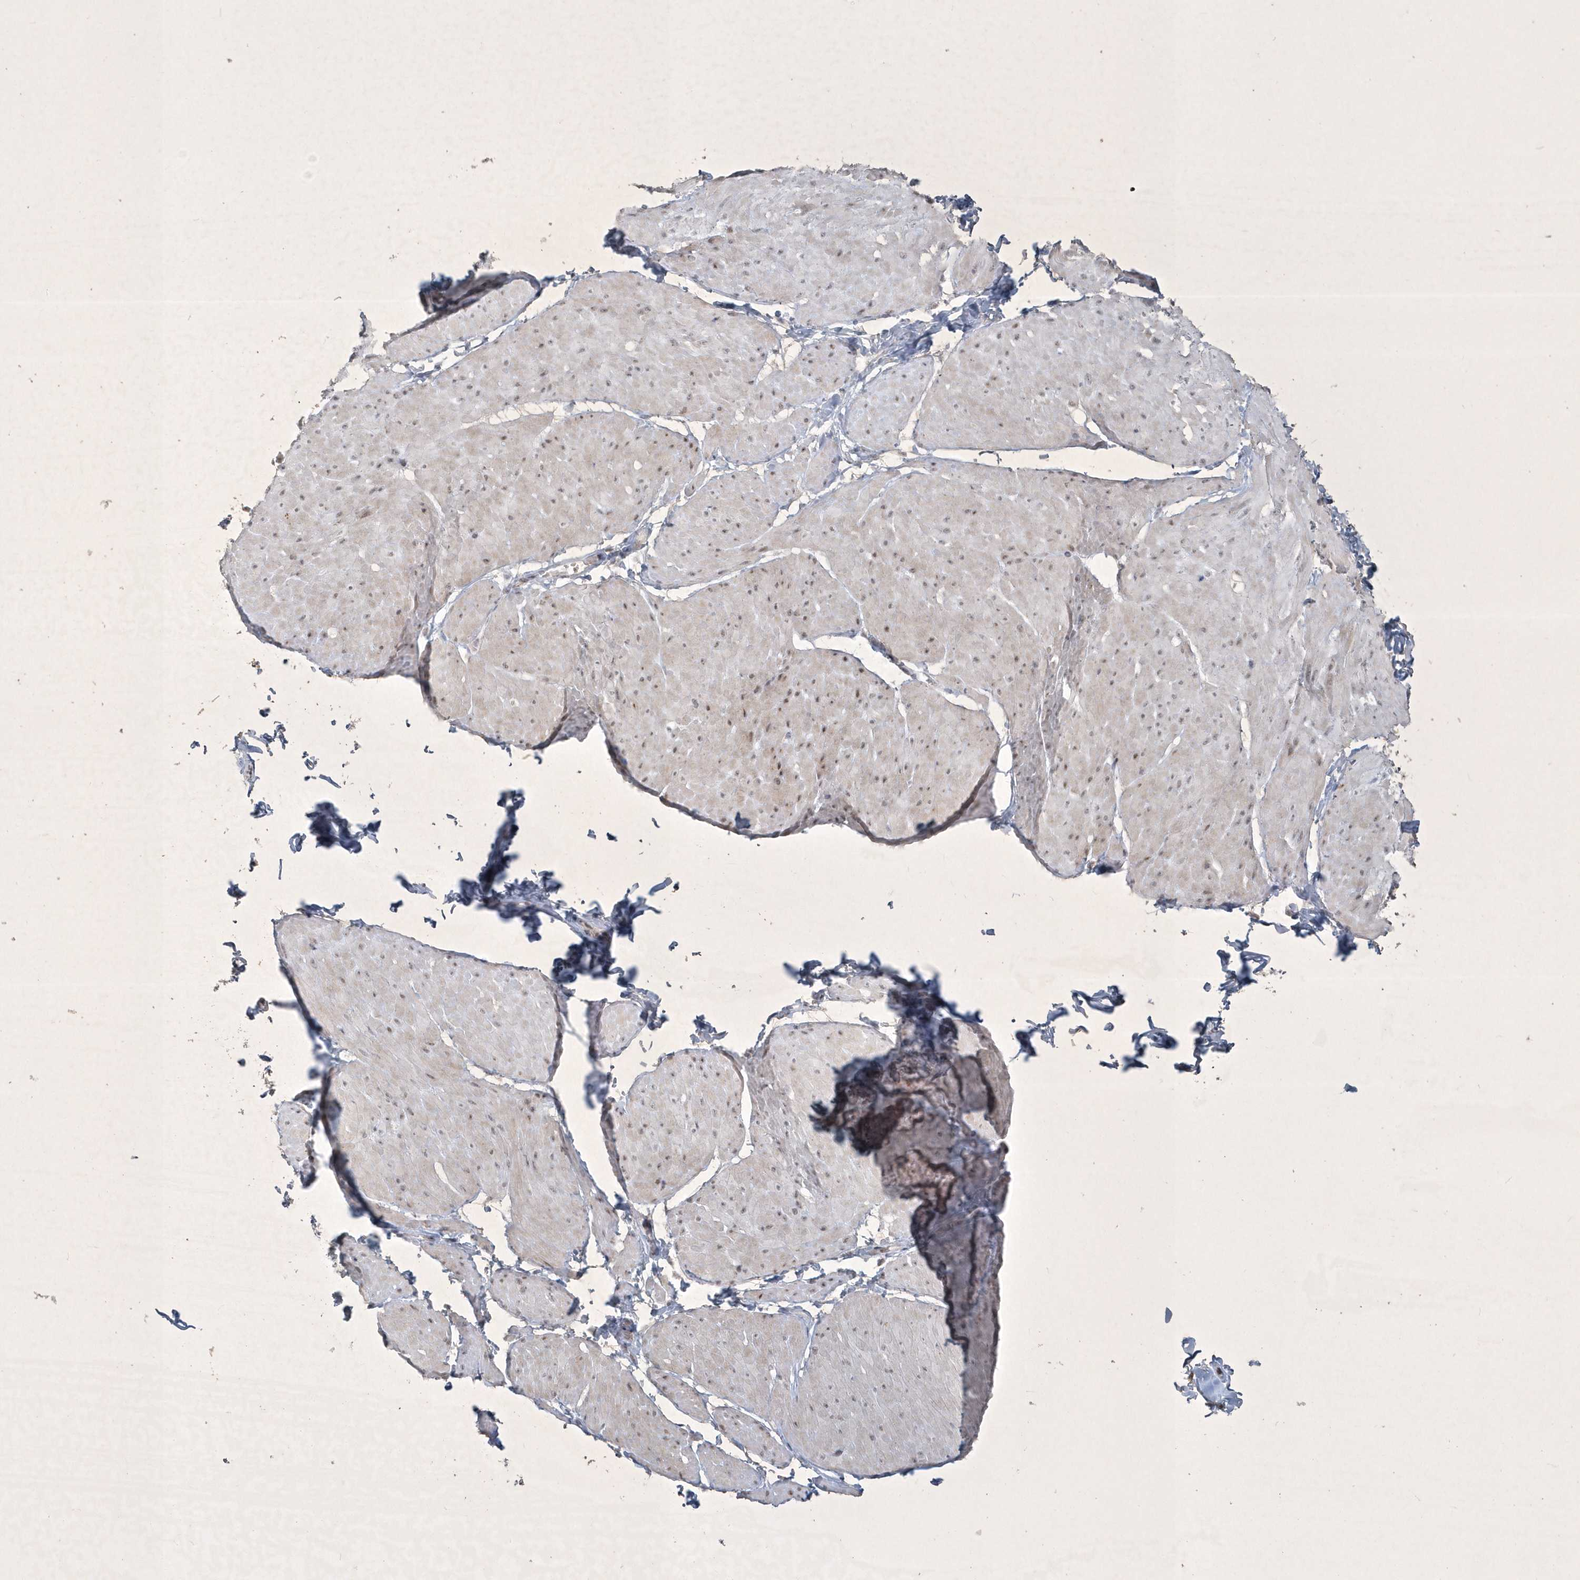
{"staining": {"intensity": "weak", "quantity": ">75%", "location": "nuclear"}, "tissue": "smooth muscle", "cell_type": "Smooth muscle cells", "image_type": "normal", "snomed": [{"axis": "morphology", "description": "Urothelial carcinoma, High grade"}, {"axis": "topography", "description": "Urinary bladder"}], "caption": "Protein staining displays weak nuclear staining in approximately >75% of smooth muscle cells in normal smooth muscle.", "gene": "ZBTB9", "patient": {"sex": "male", "age": 46}}